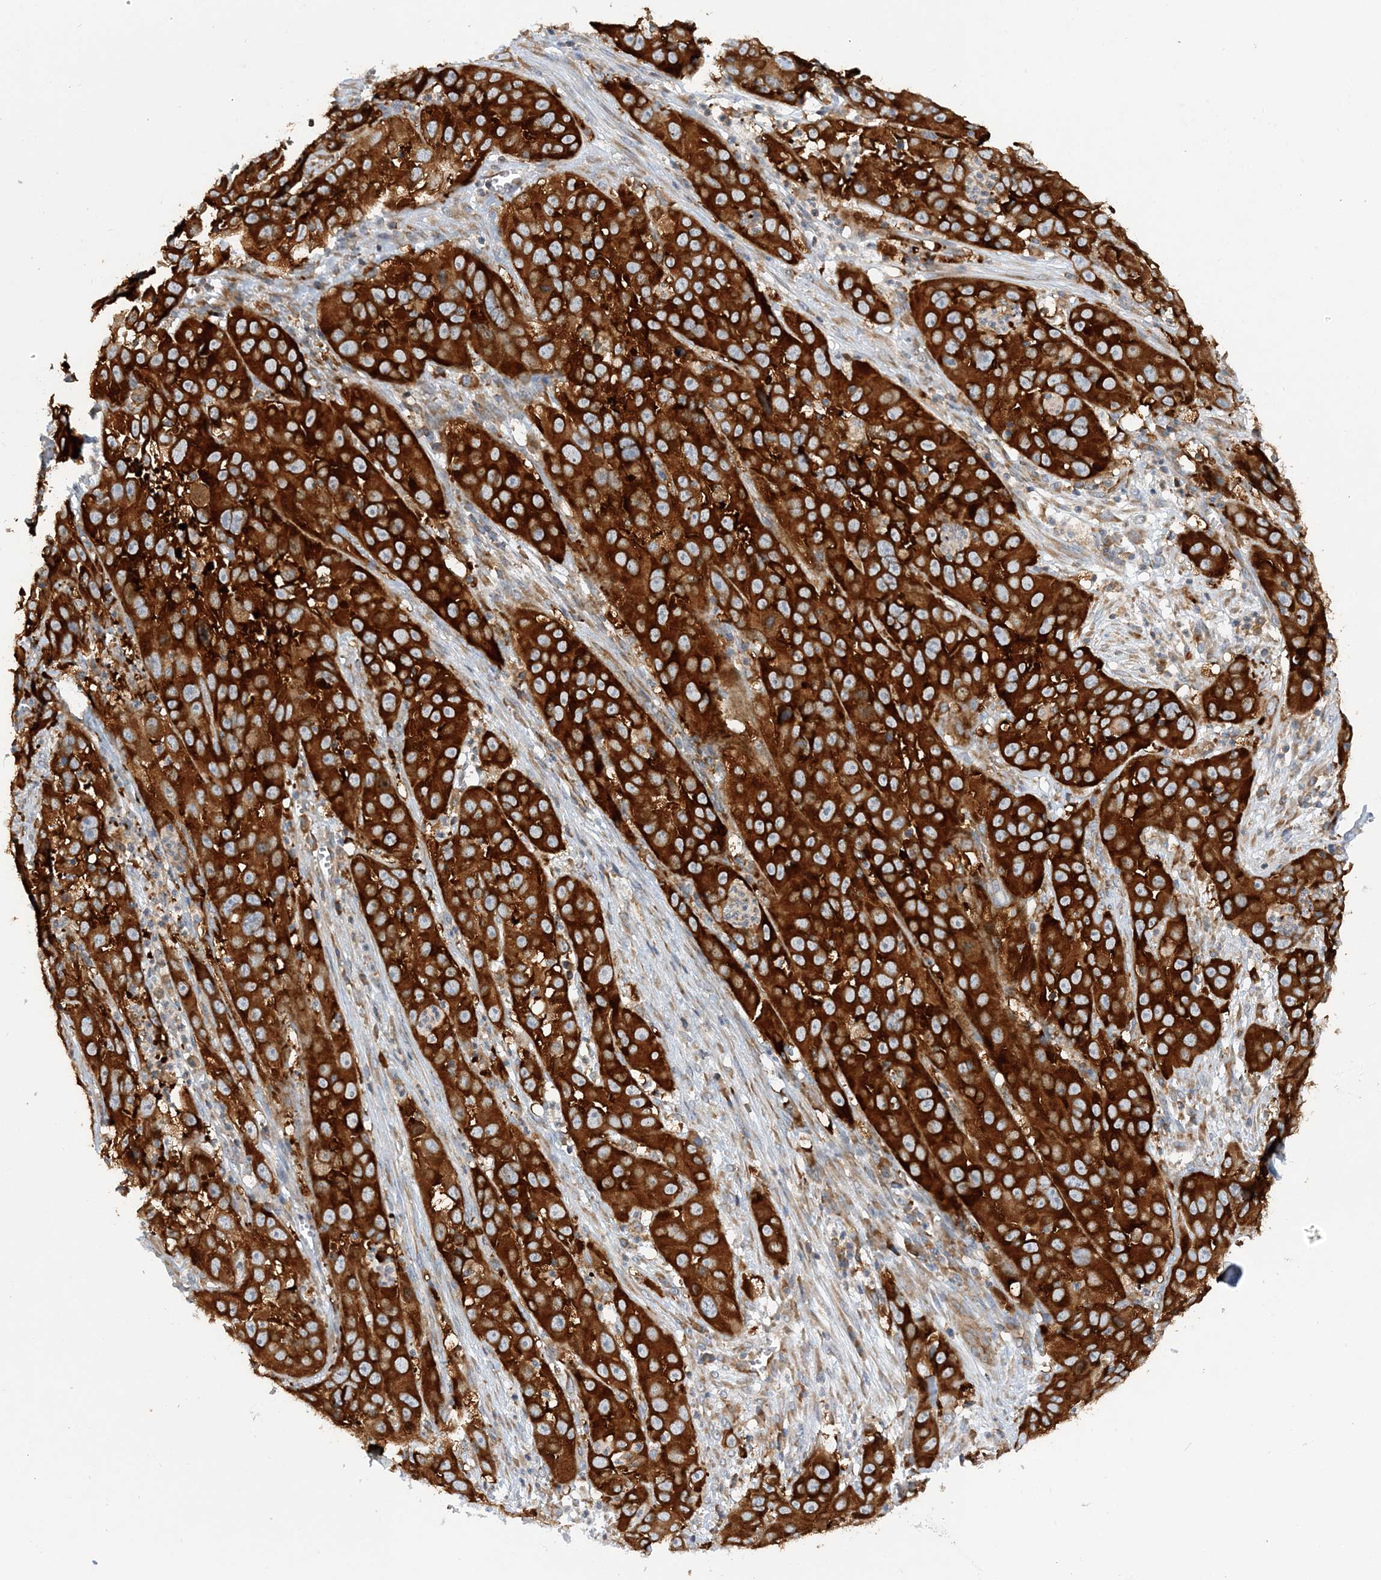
{"staining": {"intensity": "strong", "quantity": ">75%", "location": "cytoplasmic/membranous"}, "tissue": "cervical cancer", "cell_type": "Tumor cells", "image_type": "cancer", "snomed": [{"axis": "morphology", "description": "Squamous cell carcinoma, NOS"}, {"axis": "topography", "description": "Cervix"}], "caption": "Immunohistochemistry micrograph of cervical squamous cell carcinoma stained for a protein (brown), which shows high levels of strong cytoplasmic/membranous staining in approximately >75% of tumor cells.", "gene": "LARP4B", "patient": {"sex": "female", "age": 32}}